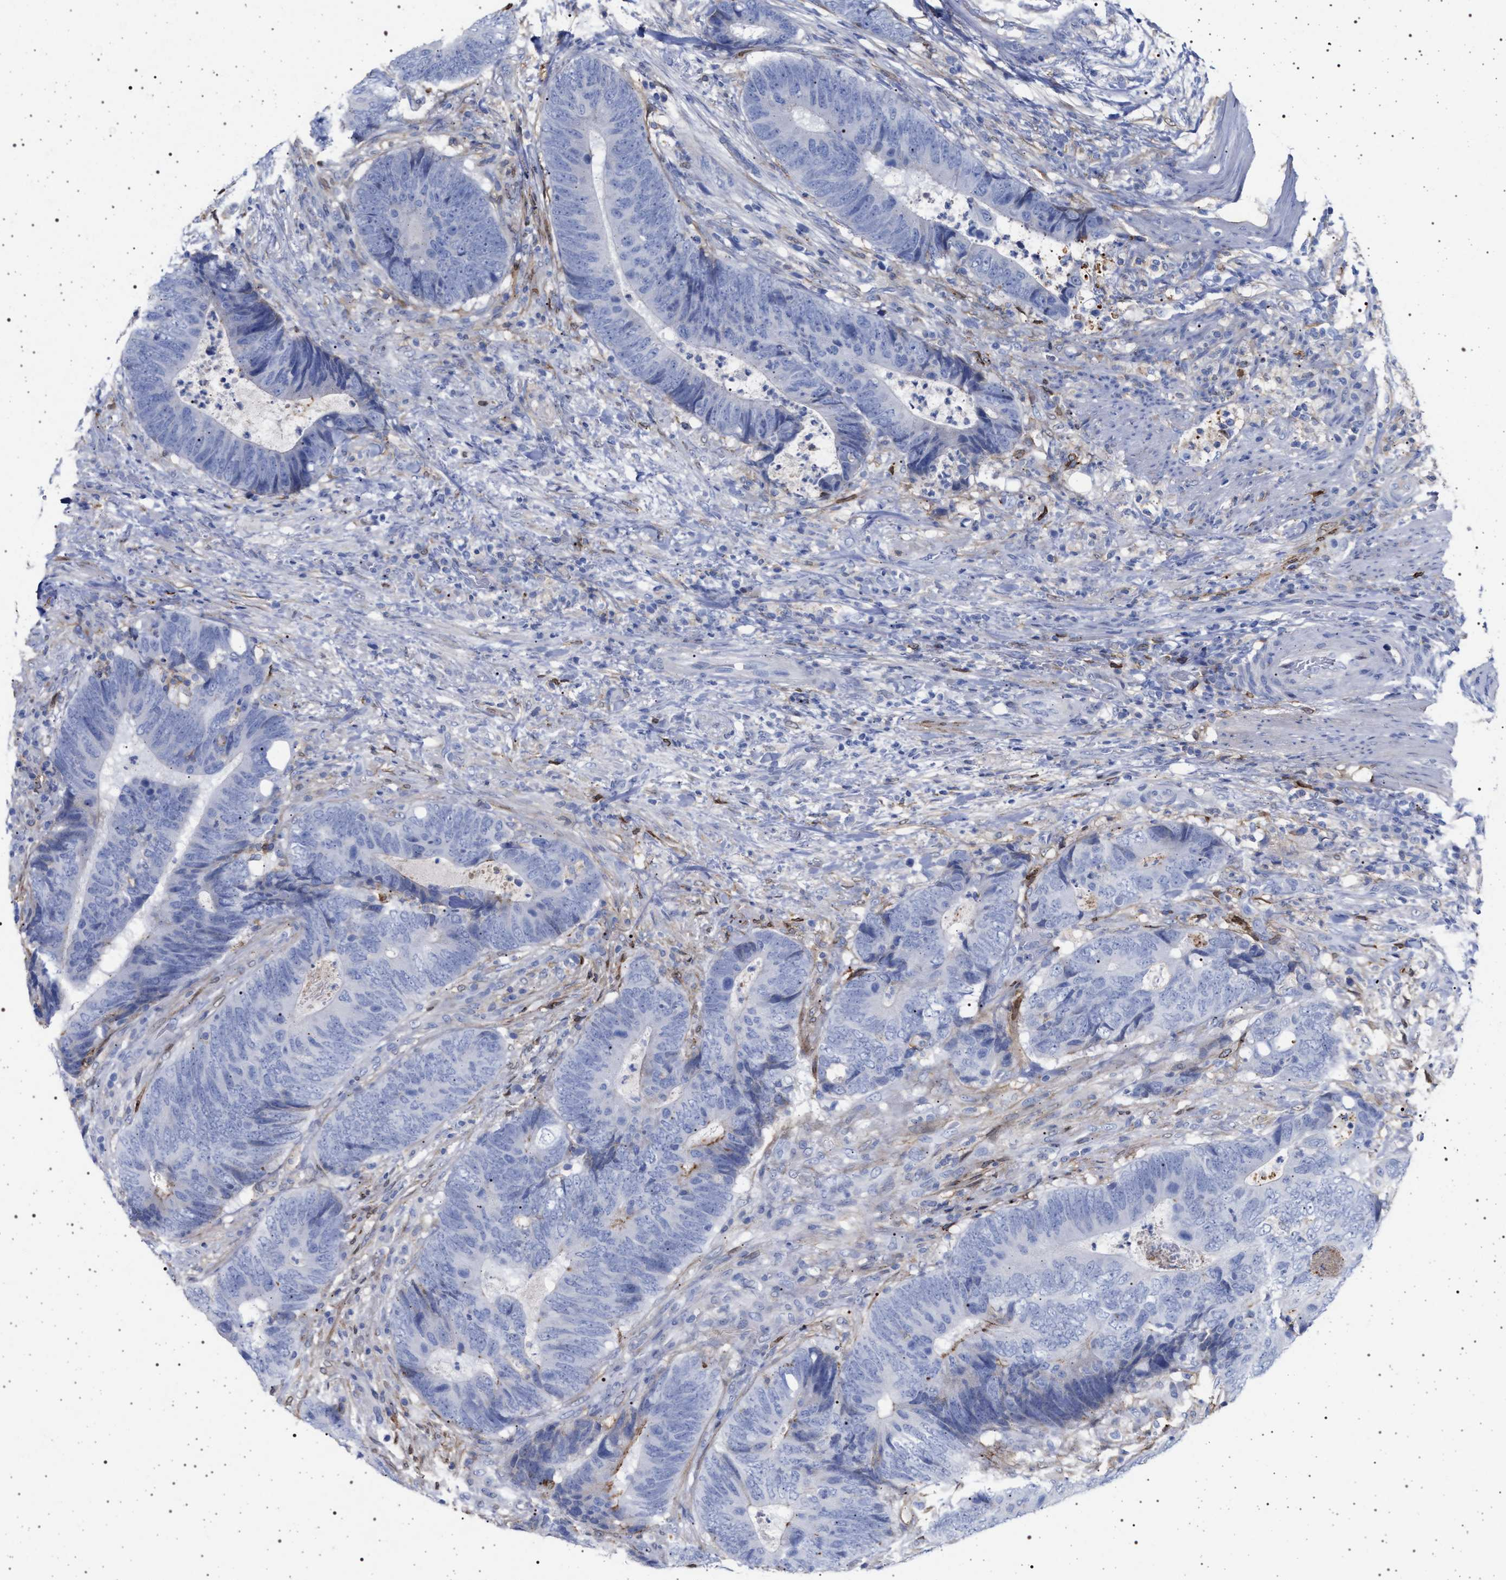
{"staining": {"intensity": "negative", "quantity": "none", "location": "none"}, "tissue": "colorectal cancer", "cell_type": "Tumor cells", "image_type": "cancer", "snomed": [{"axis": "morphology", "description": "Adenocarcinoma, NOS"}, {"axis": "topography", "description": "Colon"}], "caption": "A micrograph of human adenocarcinoma (colorectal) is negative for staining in tumor cells.", "gene": "PLG", "patient": {"sex": "male", "age": 56}}